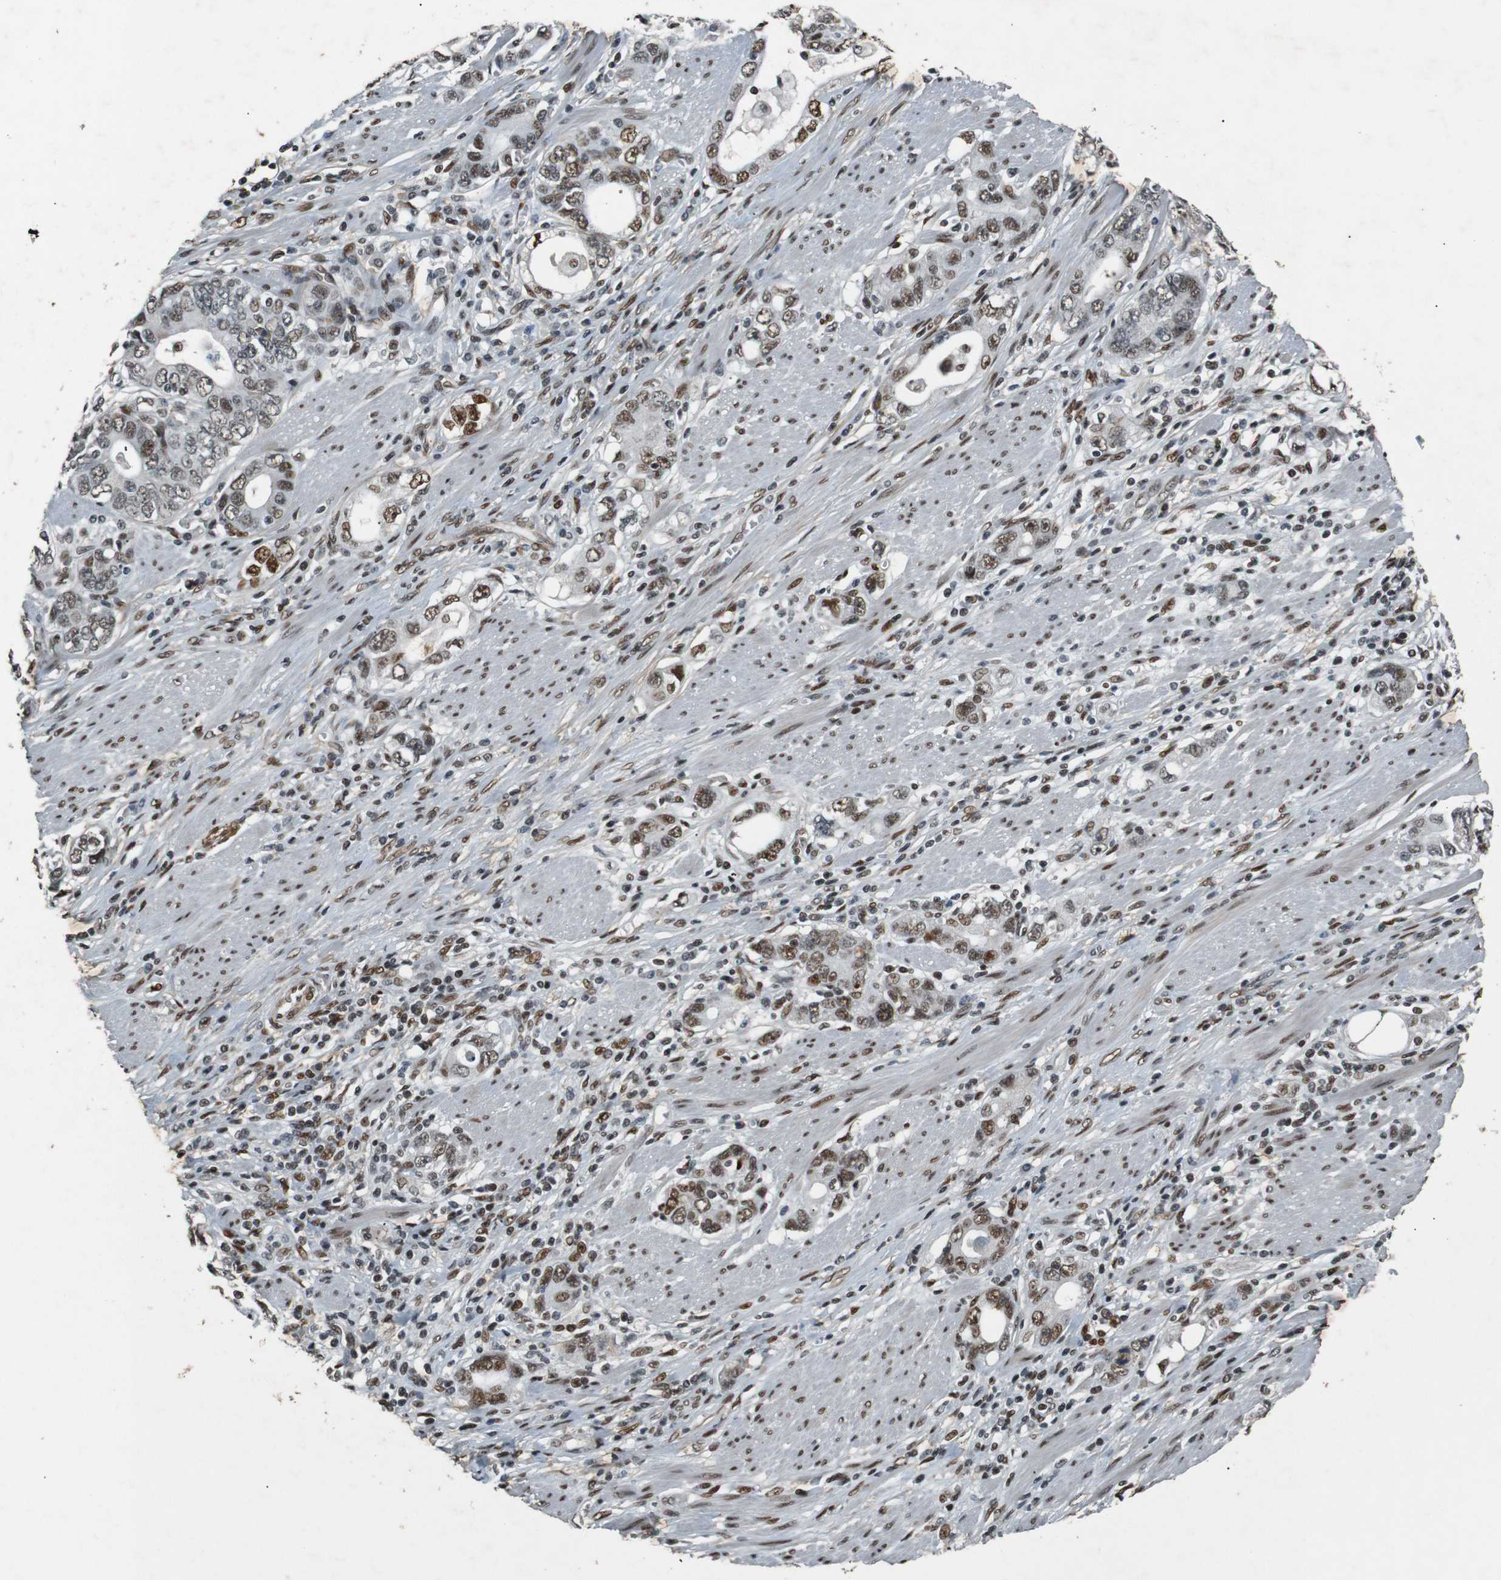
{"staining": {"intensity": "moderate", "quantity": ">75%", "location": "nuclear"}, "tissue": "stomach cancer", "cell_type": "Tumor cells", "image_type": "cancer", "snomed": [{"axis": "morphology", "description": "Adenocarcinoma, NOS"}, {"axis": "topography", "description": "Stomach, lower"}], "caption": "Human stomach cancer (adenocarcinoma) stained with a brown dye demonstrates moderate nuclear positive expression in about >75% of tumor cells.", "gene": "HEXIM1", "patient": {"sex": "female", "age": 93}}